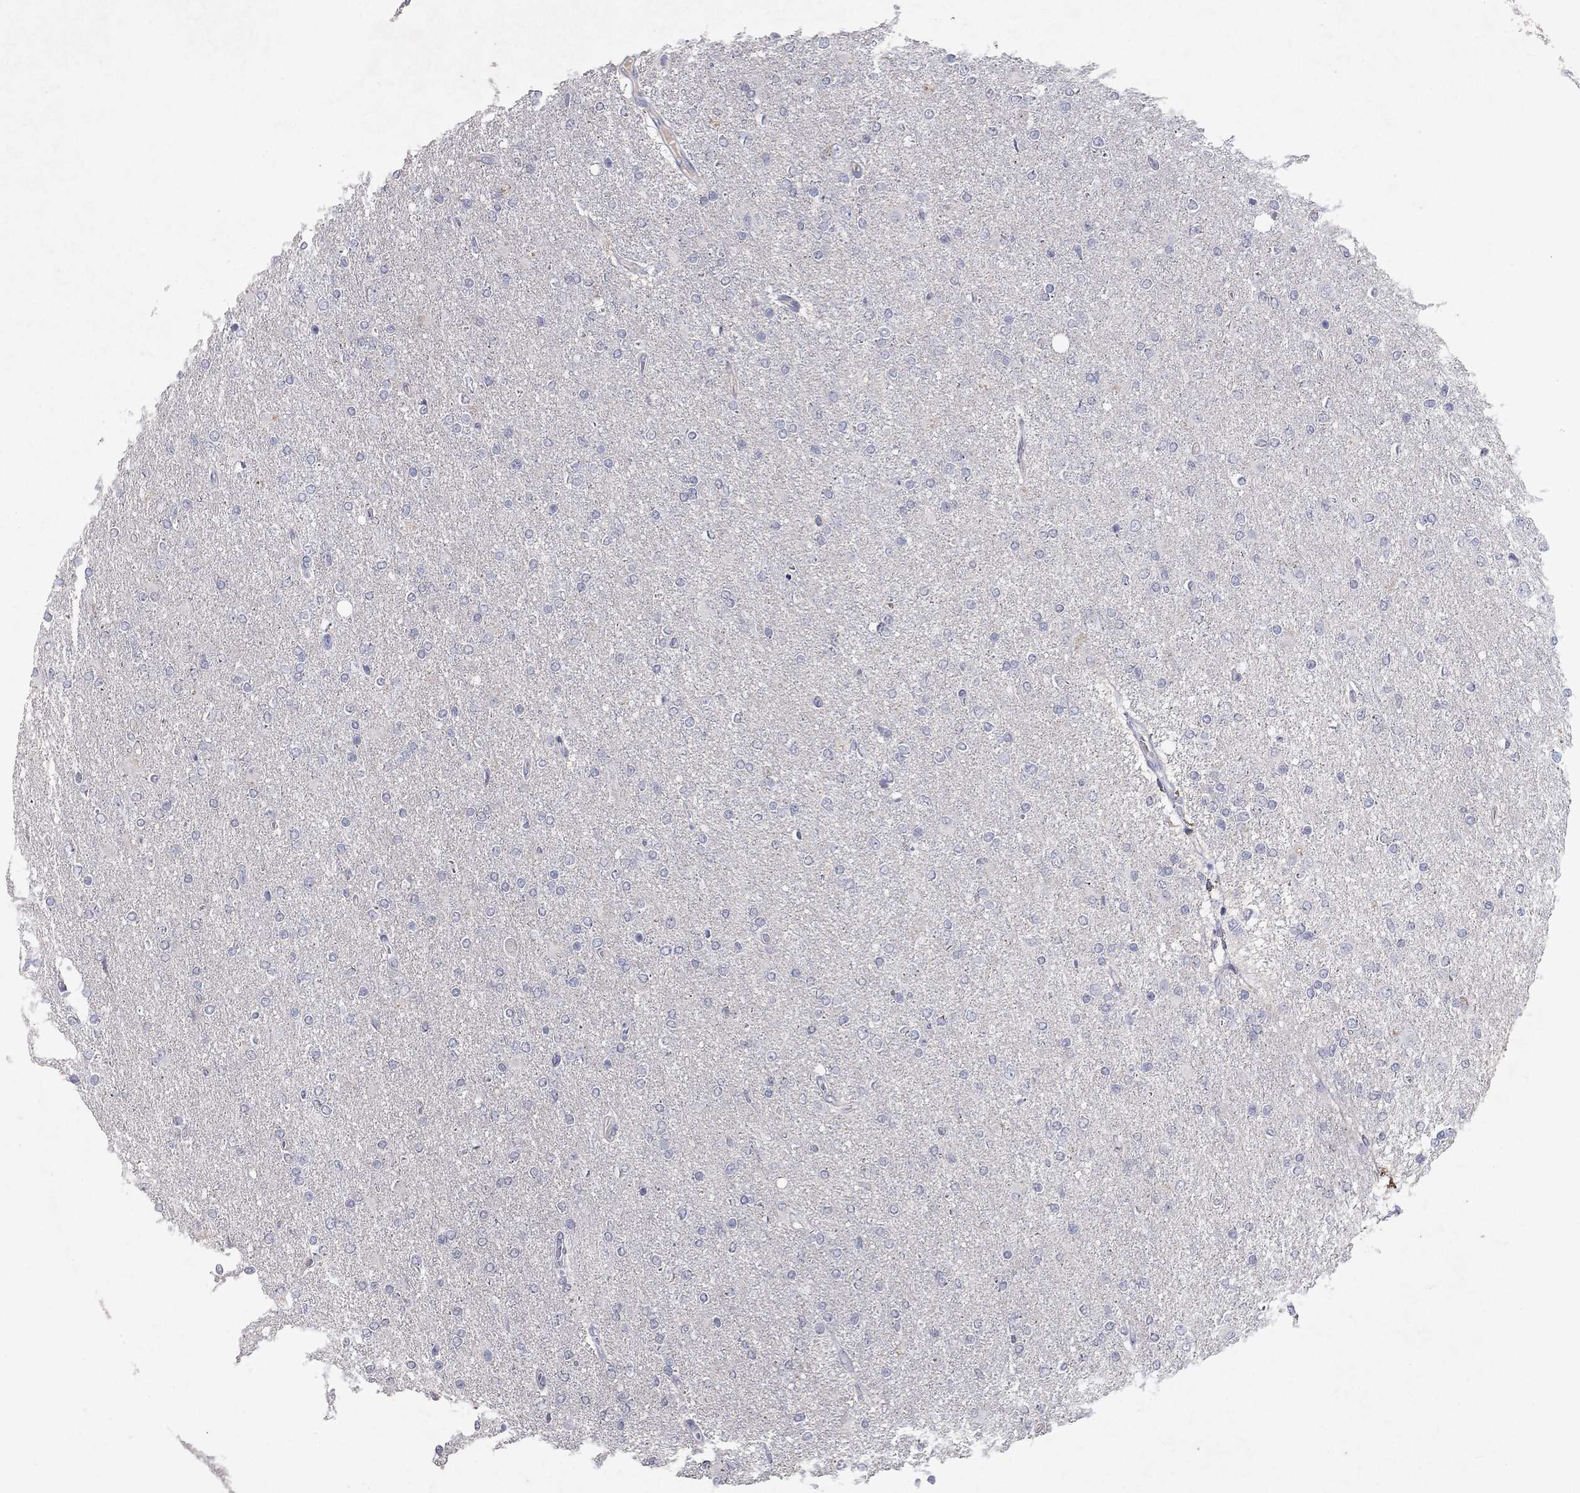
{"staining": {"intensity": "negative", "quantity": "none", "location": "none"}, "tissue": "glioma", "cell_type": "Tumor cells", "image_type": "cancer", "snomed": [{"axis": "morphology", "description": "Glioma, malignant, High grade"}, {"axis": "topography", "description": "Cerebral cortex"}], "caption": "A high-resolution micrograph shows immunohistochemistry staining of glioma, which demonstrates no significant staining in tumor cells. (IHC, brightfield microscopy, high magnification).", "gene": "KRT40", "patient": {"sex": "male", "age": 70}}